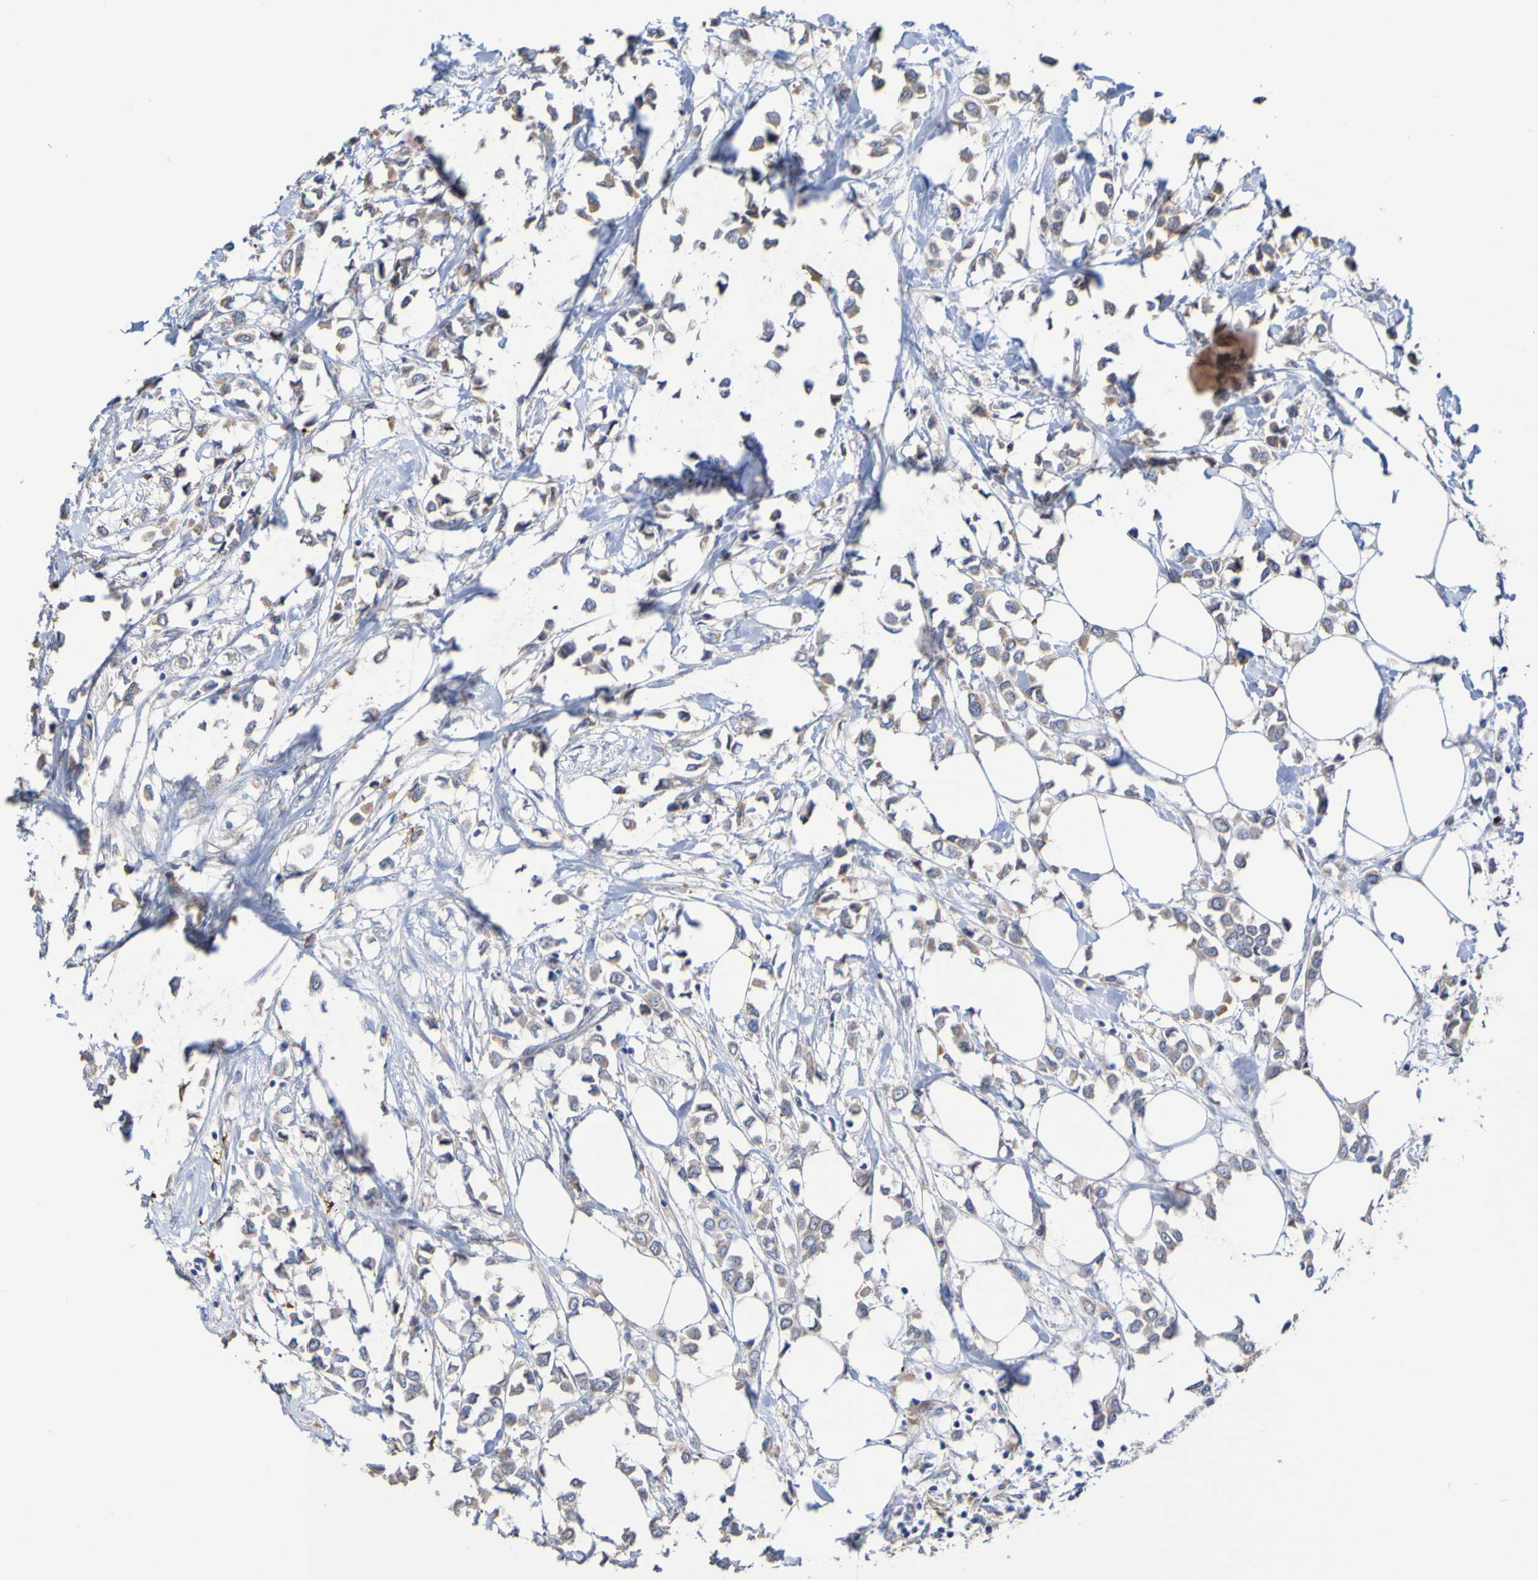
{"staining": {"intensity": "weak", "quantity": ">75%", "location": "cytoplasmic/membranous"}, "tissue": "breast cancer", "cell_type": "Tumor cells", "image_type": "cancer", "snomed": [{"axis": "morphology", "description": "Lobular carcinoma"}, {"axis": "topography", "description": "Breast"}], "caption": "Human breast cancer (lobular carcinoma) stained with a protein marker shows weak staining in tumor cells.", "gene": "PHYH", "patient": {"sex": "female", "age": 51}}